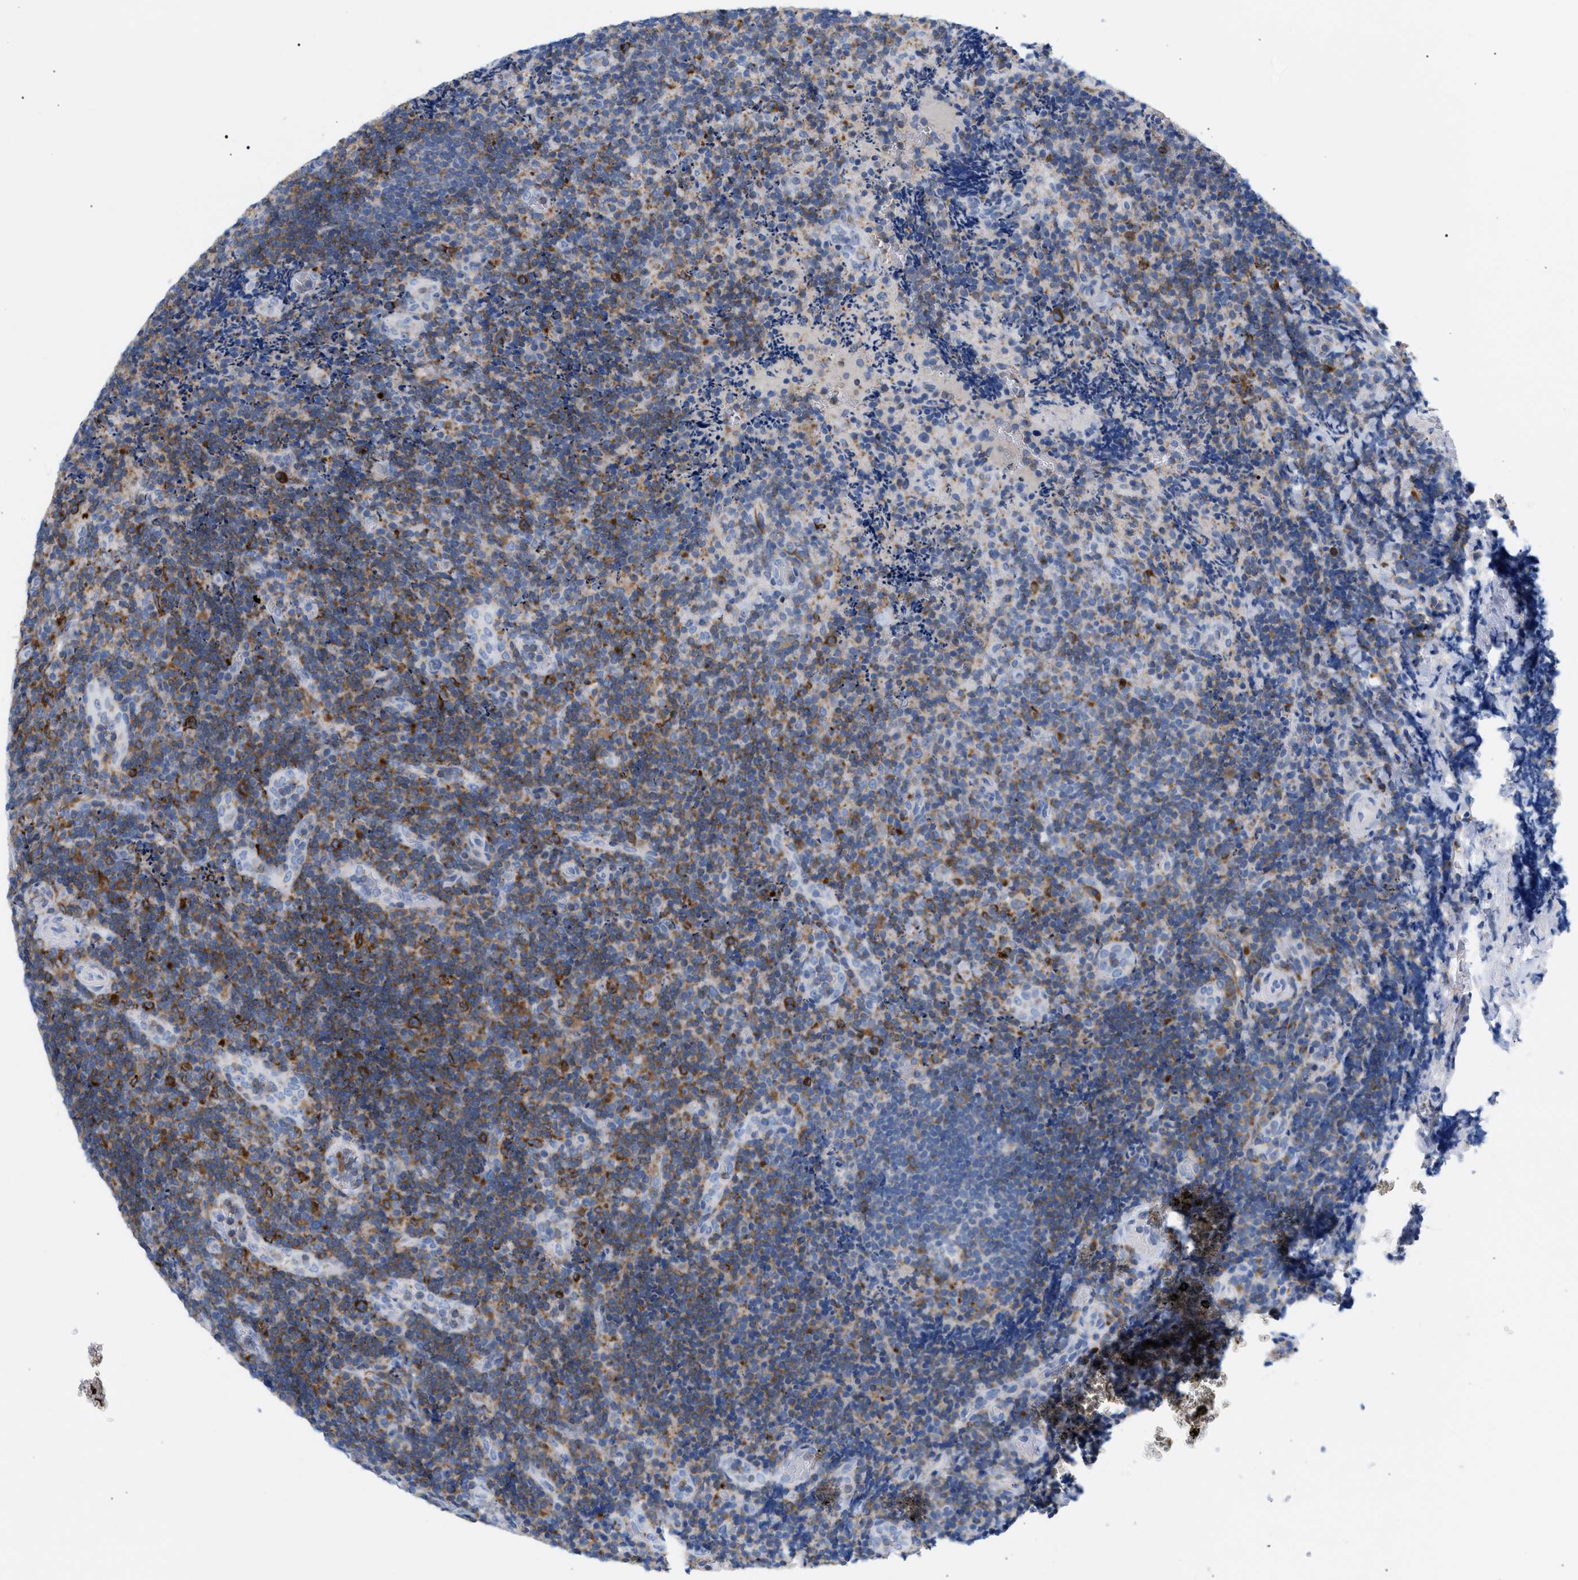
{"staining": {"intensity": "moderate", "quantity": ">75%", "location": "cytoplasmic/membranous"}, "tissue": "lymphoma", "cell_type": "Tumor cells", "image_type": "cancer", "snomed": [{"axis": "morphology", "description": "Malignant lymphoma, non-Hodgkin's type, High grade"}, {"axis": "topography", "description": "Tonsil"}], "caption": "Human lymphoma stained for a protein (brown) shows moderate cytoplasmic/membranous positive staining in approximately >75% of tumor cells.", "gene": "TACC3", "patient": {"sex": "female", "age": 36}}